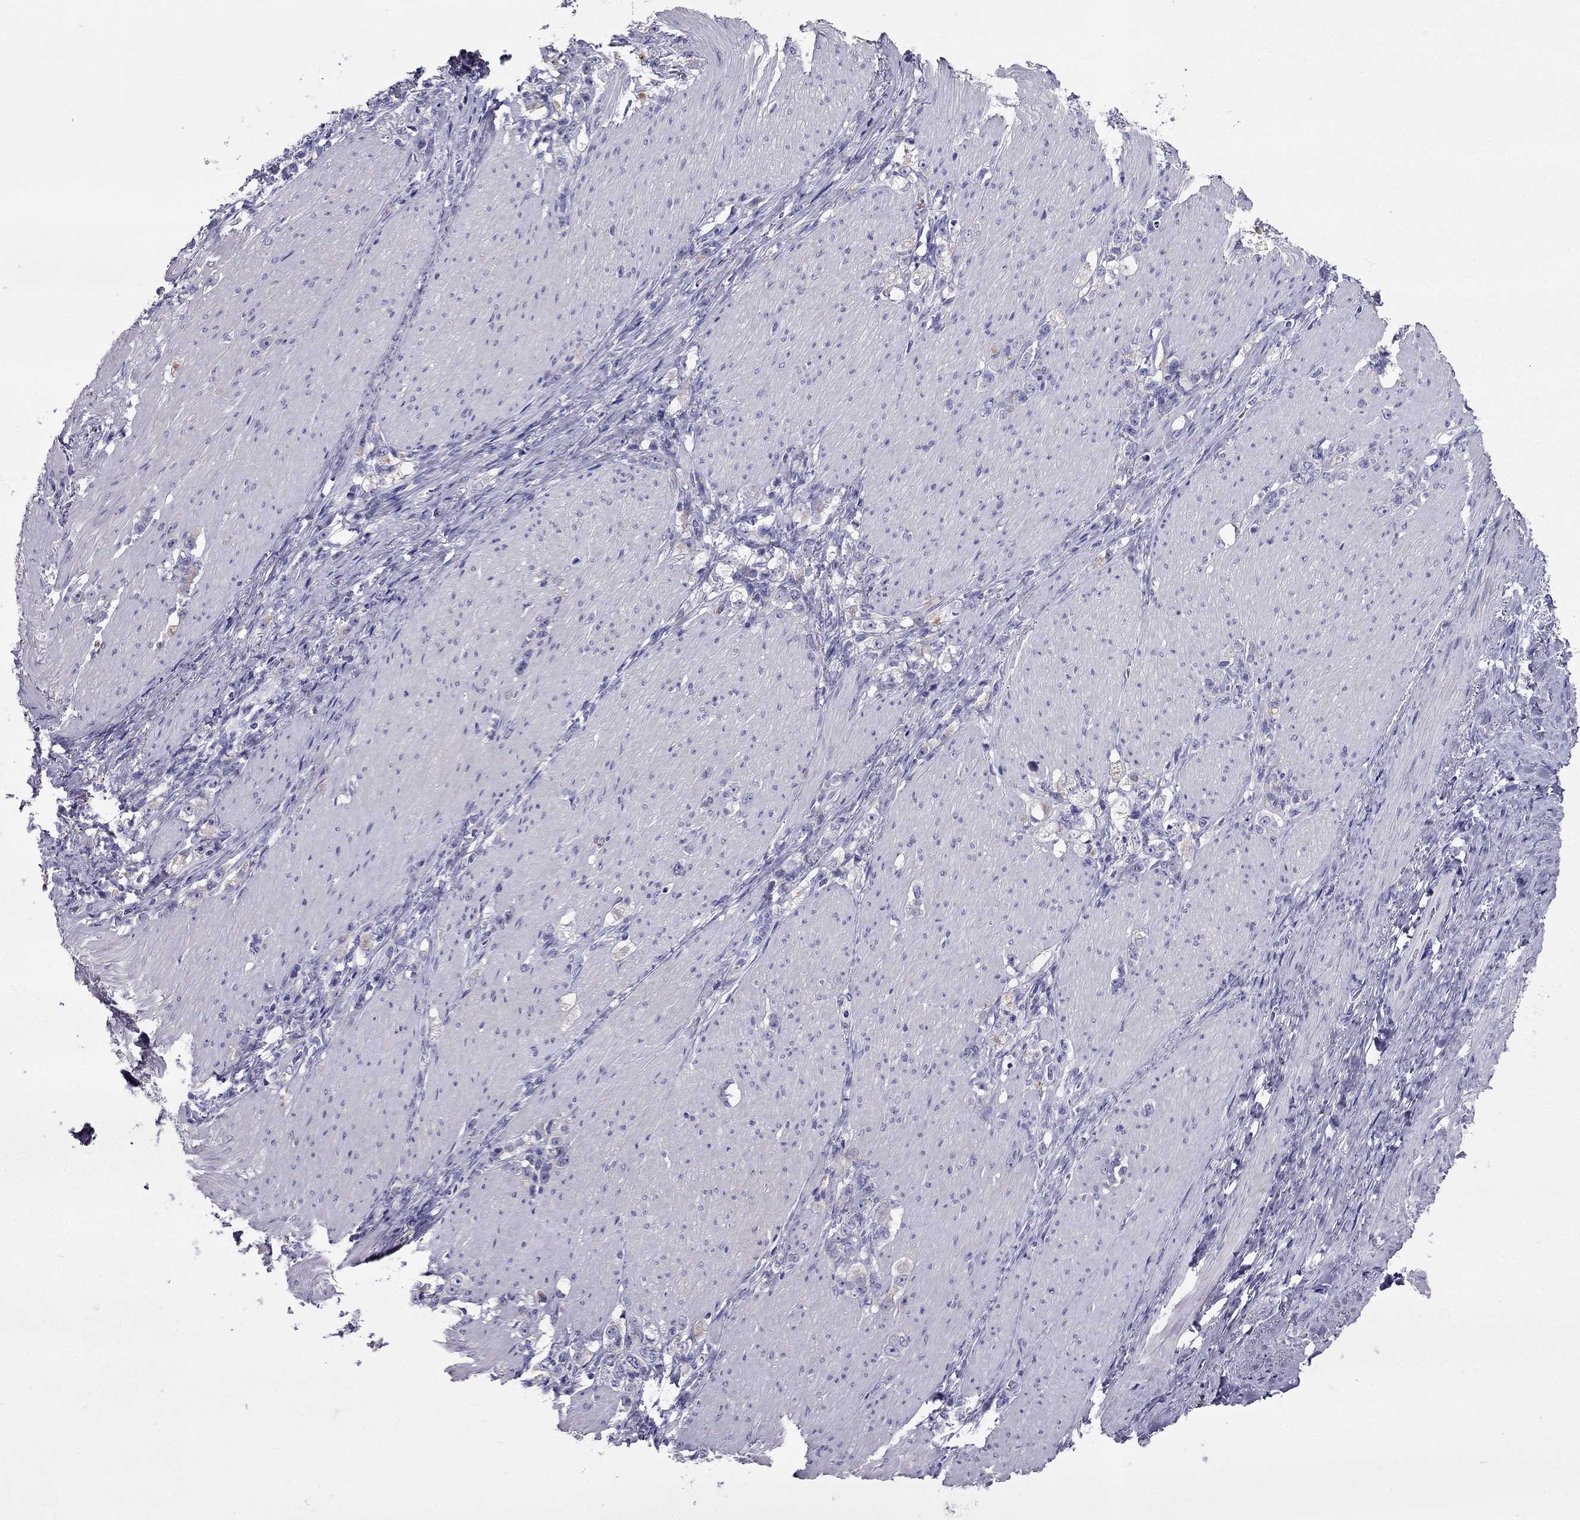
{"staining": {"intensity": "negative", "quantity": "none", "location": "none"}, "tissue": "stomach cancer", "cell_type": "Tumor cells", "image_type": "cancer", "snomed": [{"axis": "morphology", "description": "Adenocarcinoma, NOS"}, {"axis": "topography", "description": "Stomach, lower"}], "caption": "A high-resolution image shows immunohistochemistry staining of stomach adenocarcinoma, which reveals no significant positivity in tumor cells.", "gene": "PTH", "patient": {"sex": "male", "age": 88}}